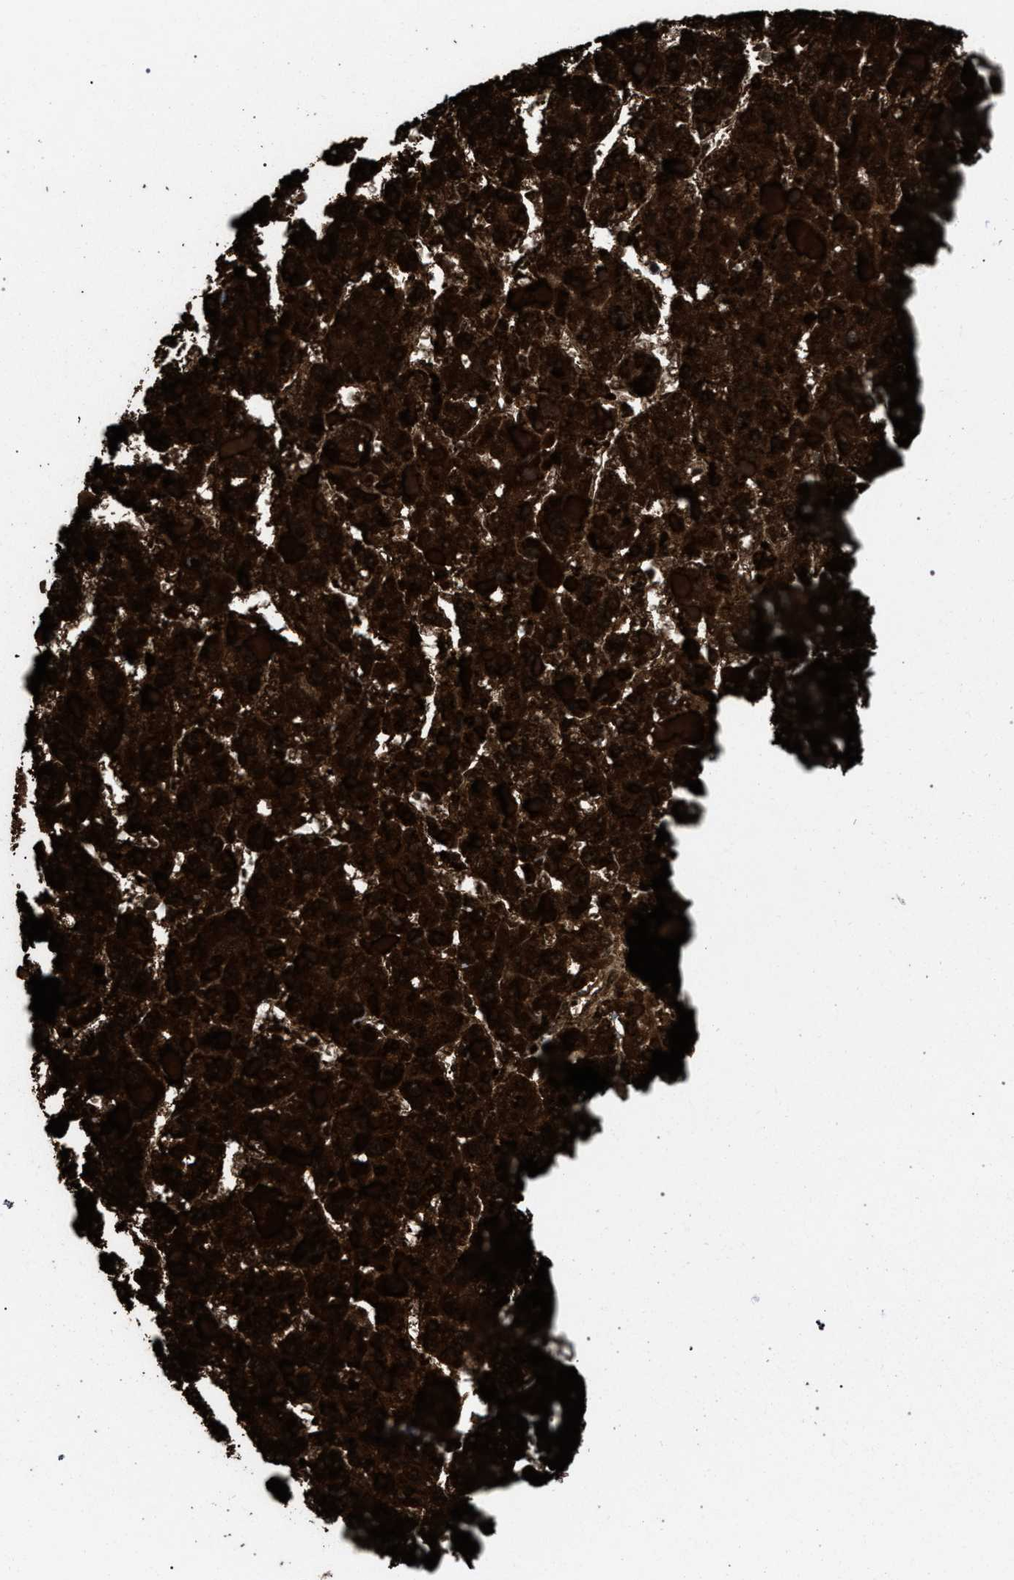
{"staining": {"intensity": "strong", "quantity": ">75%", "location": "cytoplasmic/membranous"}, "tissue": "liver cancer", "cell_type": "Tumor cells", "image_type": "cancer", "snomed": [{"axis": "morphology", "description": "Carcinoma, Hepatocellular, NOS"}, {"axis": "topography", "description": "Liver"}], "caption": "Immunohistochemistry (DAB) staining of liver cancer demonstrates strong cytoplasmic/membranous protein expression in approximately >75% of tumor cells.", "gene": "HSD17B4", "patient": {"sex": "female", "age": 73}}